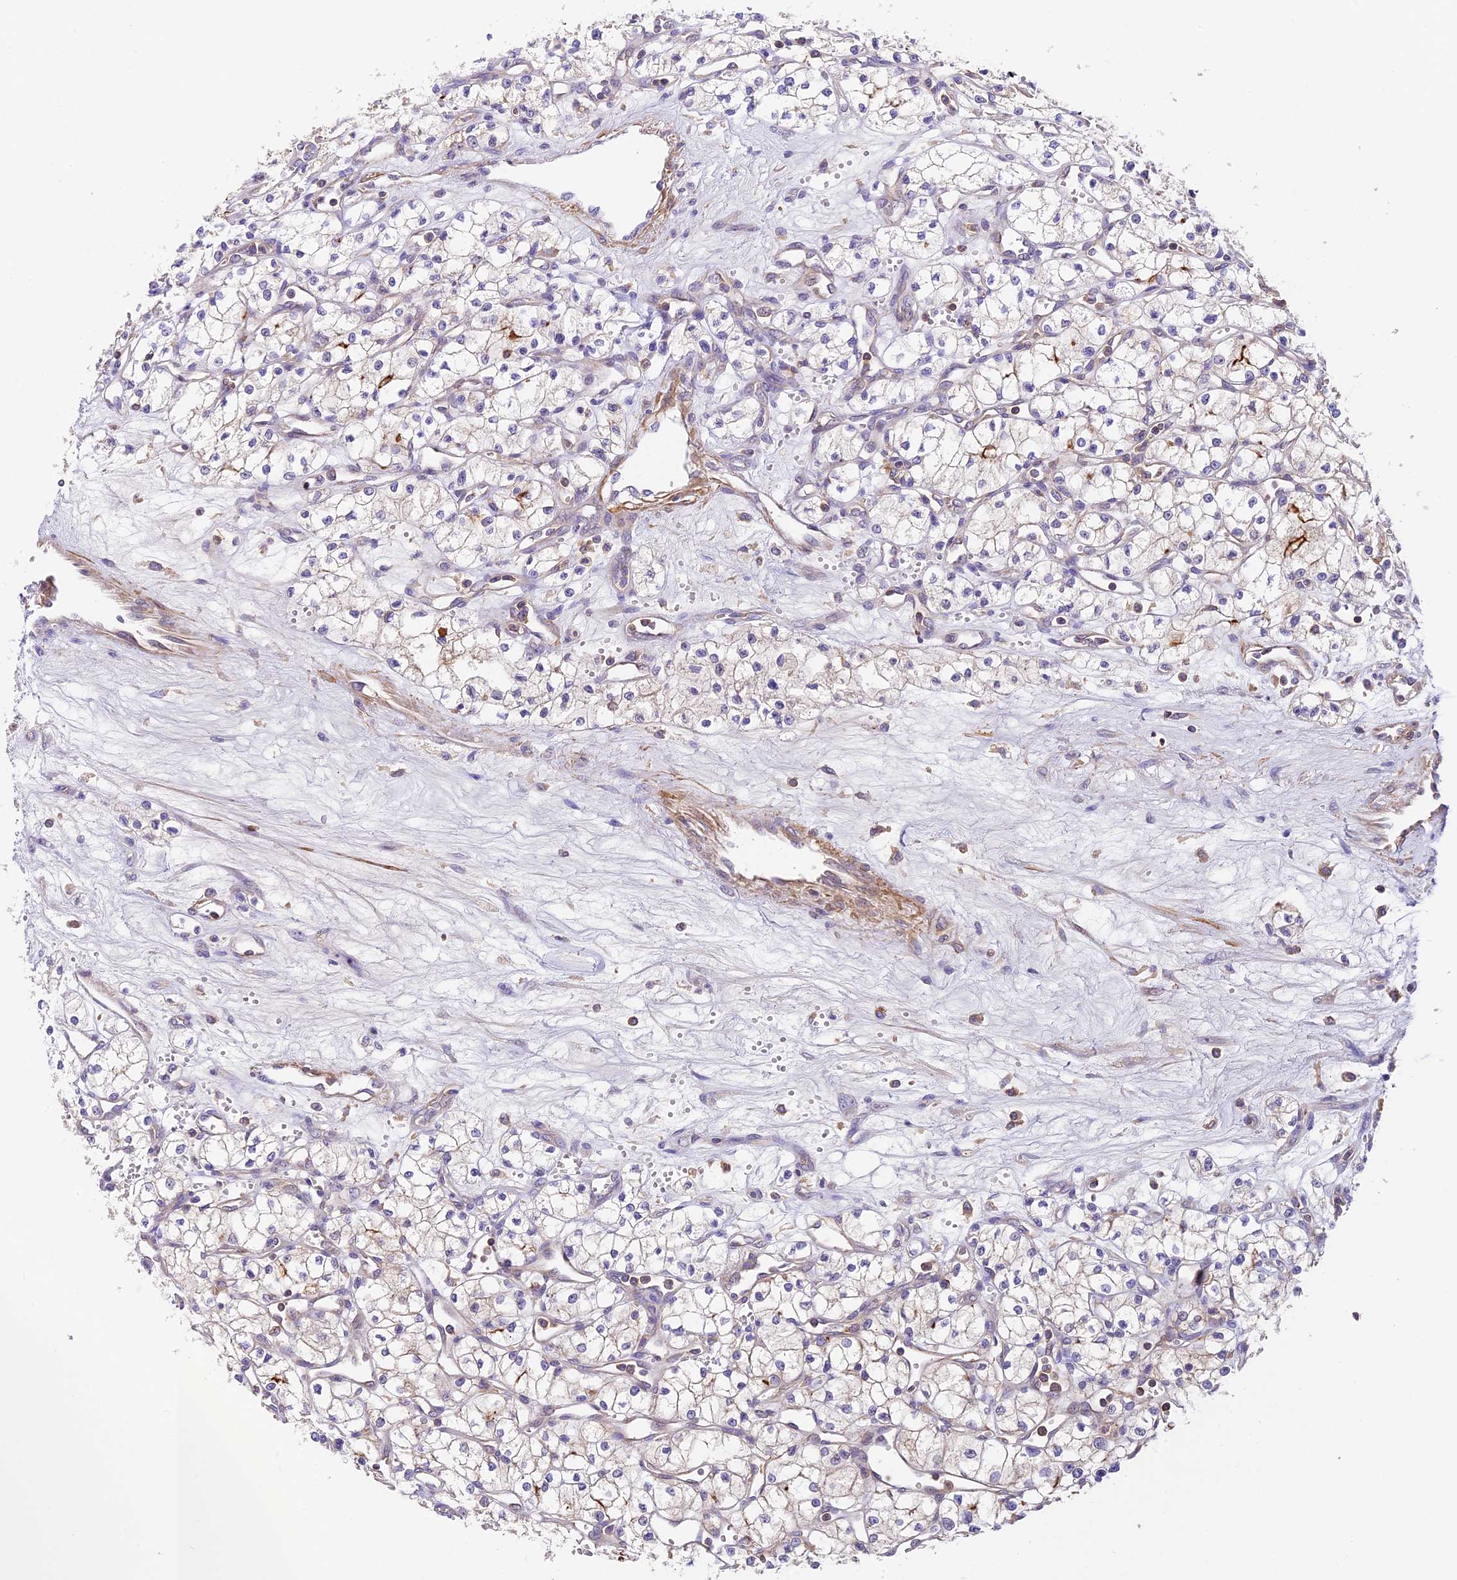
{"staining": {"intensity": "negative", "quantity": "none", "location": "none"}, "tissue": "renal cancer", "cell_type": "Tumor cells", "image_type": "cancer", "snomed": [{"axis": "morphology", "description": "Adenocarcinoma, NOS"}, {"axis": "topography", "description": "Kidney"}], "caption": "This is an IHC histopathology image of adenocarcinoma (renal). There is no positivity in tumor cells.", "gene": "TBC1D1", "patient": {"sex": "male", "age": 59}}